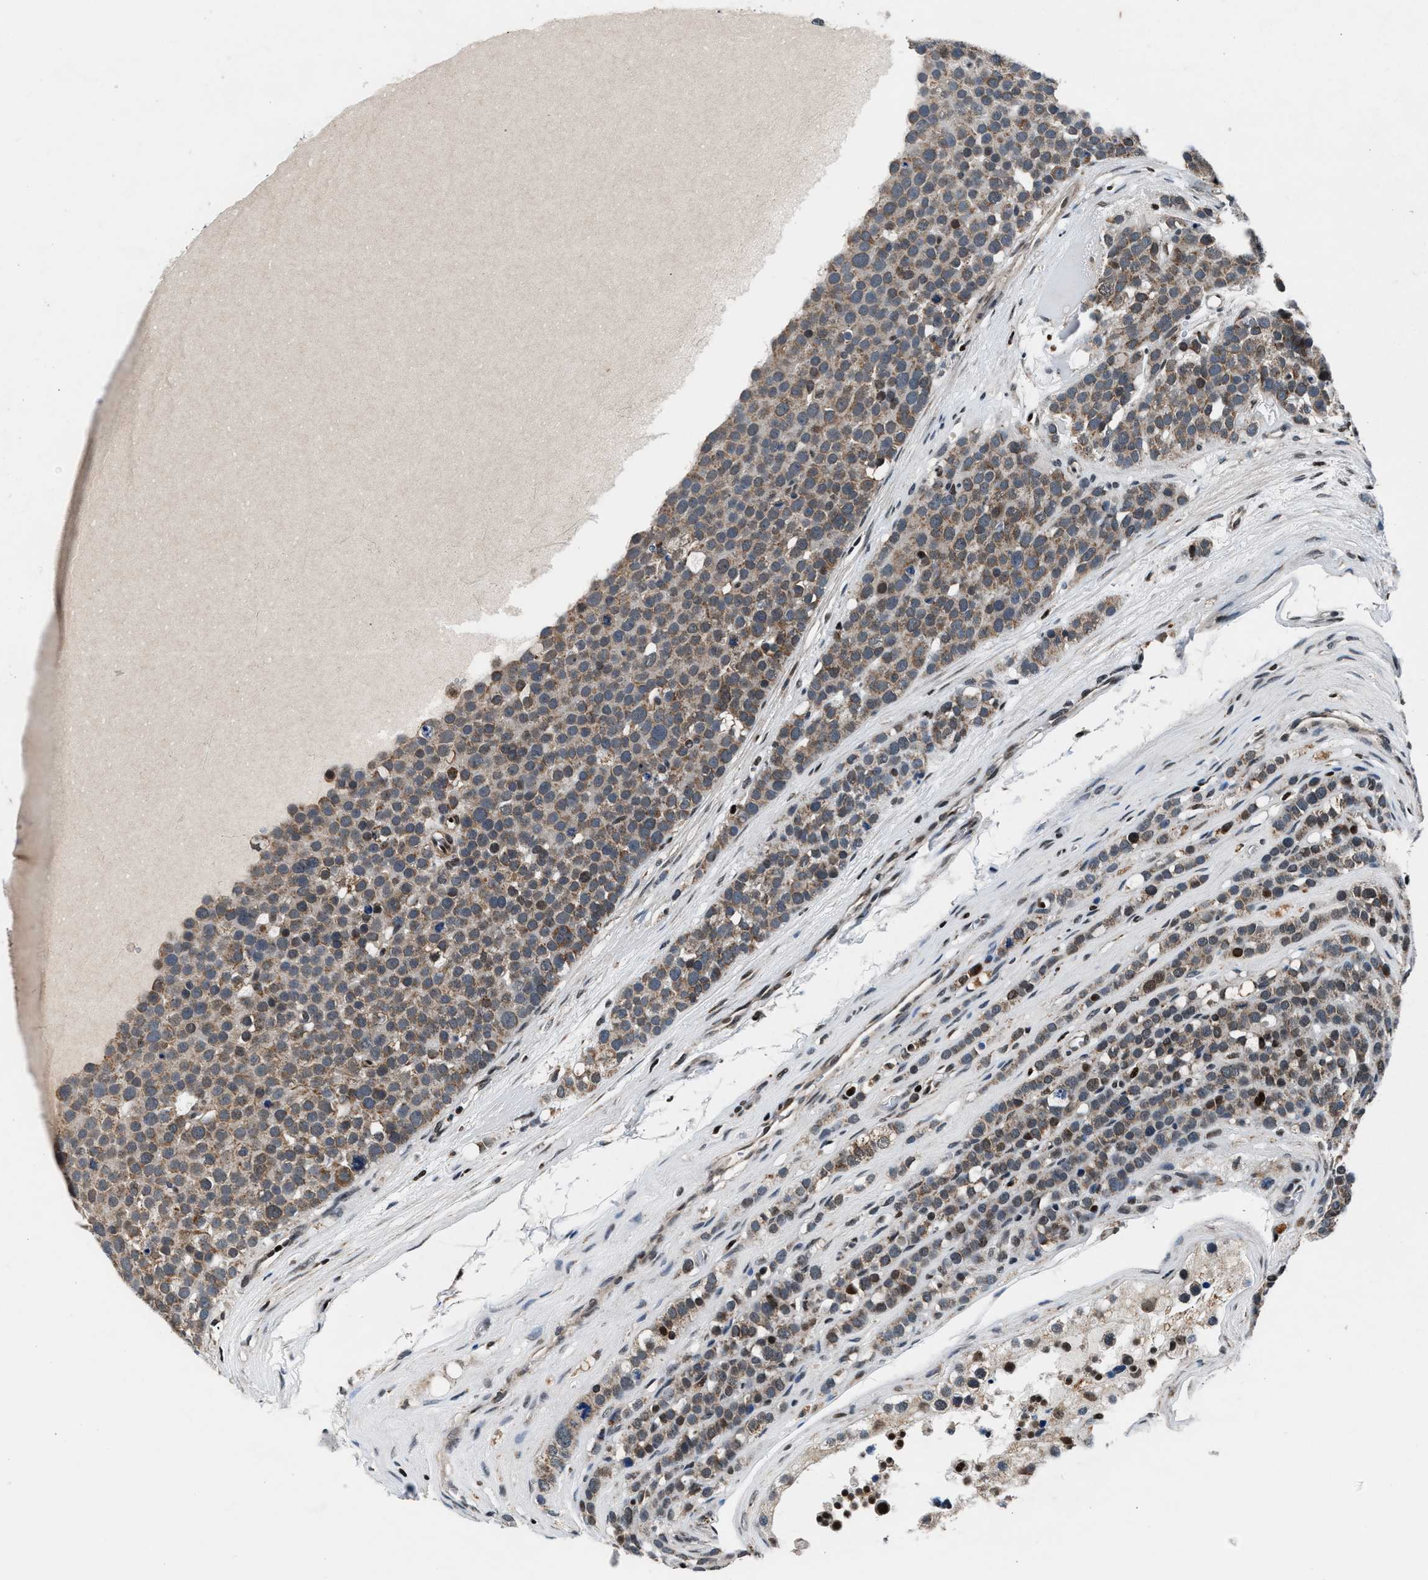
{"staining": {"intensity": "weak", "quantity": ">75%", "location": "cytoplasmic/membranous"}, "tissue": "testis cancer", "cell_type": "Tumor cells", "image_type": "cancer", "snomed": [{"axis": "morphology", "description": "Seminoma, NOS"}, {"axis": "topography", "description": "Testis"}], "caption": "Seminoma (testis) stained with a brown dye shows weak cytoplasmic/membranous positive positivity in approximately >75% of tumor cells.", "gene": "PRRC2B", "patient": {"sex": "male", "age": 71}}